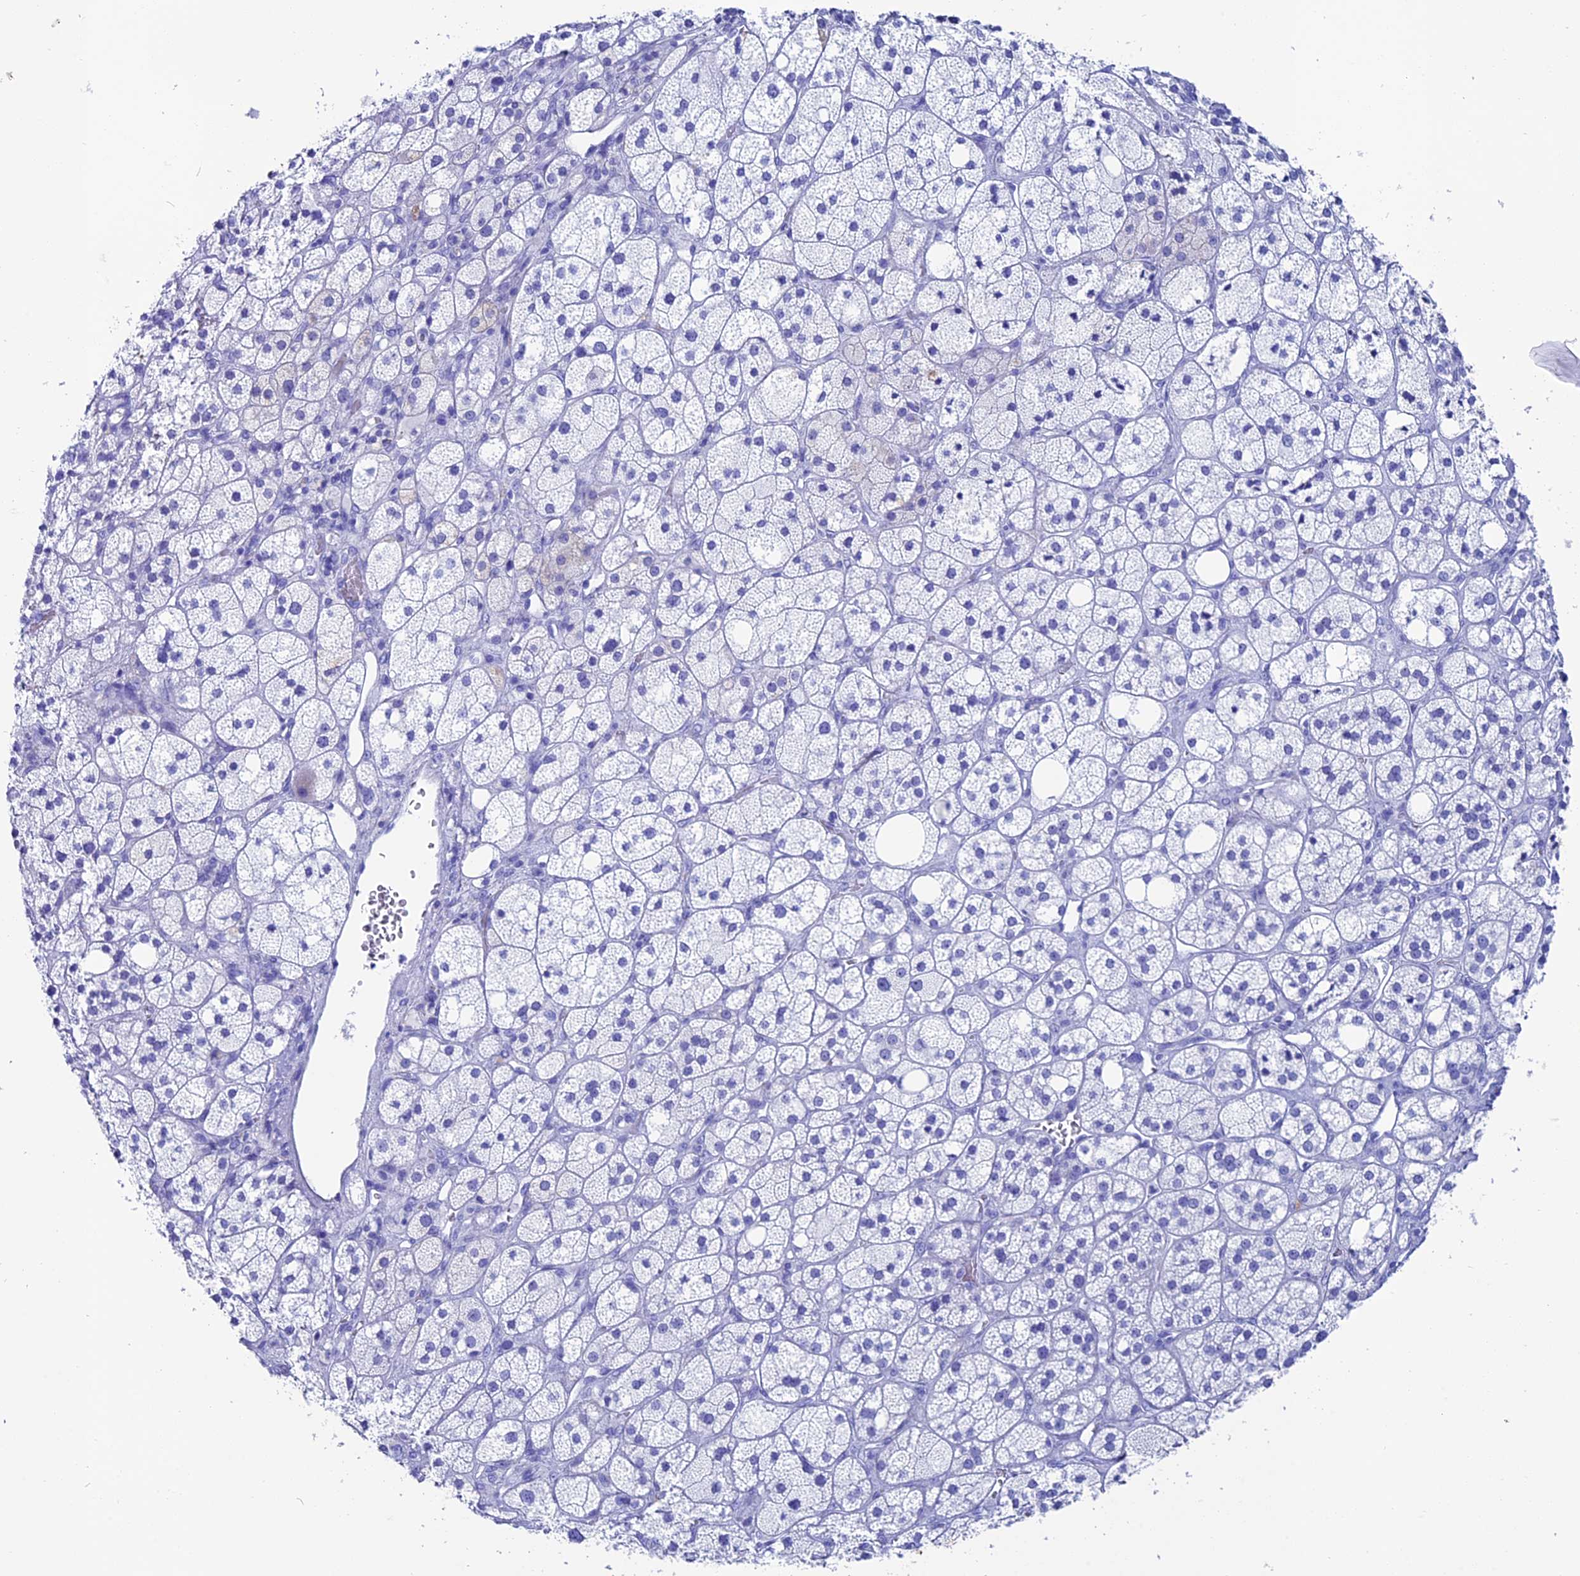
{"staining": {"intensity": "negative", "quantity": "none", "location": "none"}, "tissue": "adrenal gland", "cell_type": "Glandular cells", "image_type": "normal", "snomed": [{"axis": "morphology", "description": "Normal tissue, NOS"}, {"axis": "topography", "description": "Adrenal gland"}], "caption": "Immunohistochemical staining of benign adrenal gland shows no significant staining in glandular cells. The staining is performed using DAB brown chromogen with nuclei counter-stained in using hematoxylin.", "gene": "ANKRD29", "patient": {"sex": "male", "age": 61}}